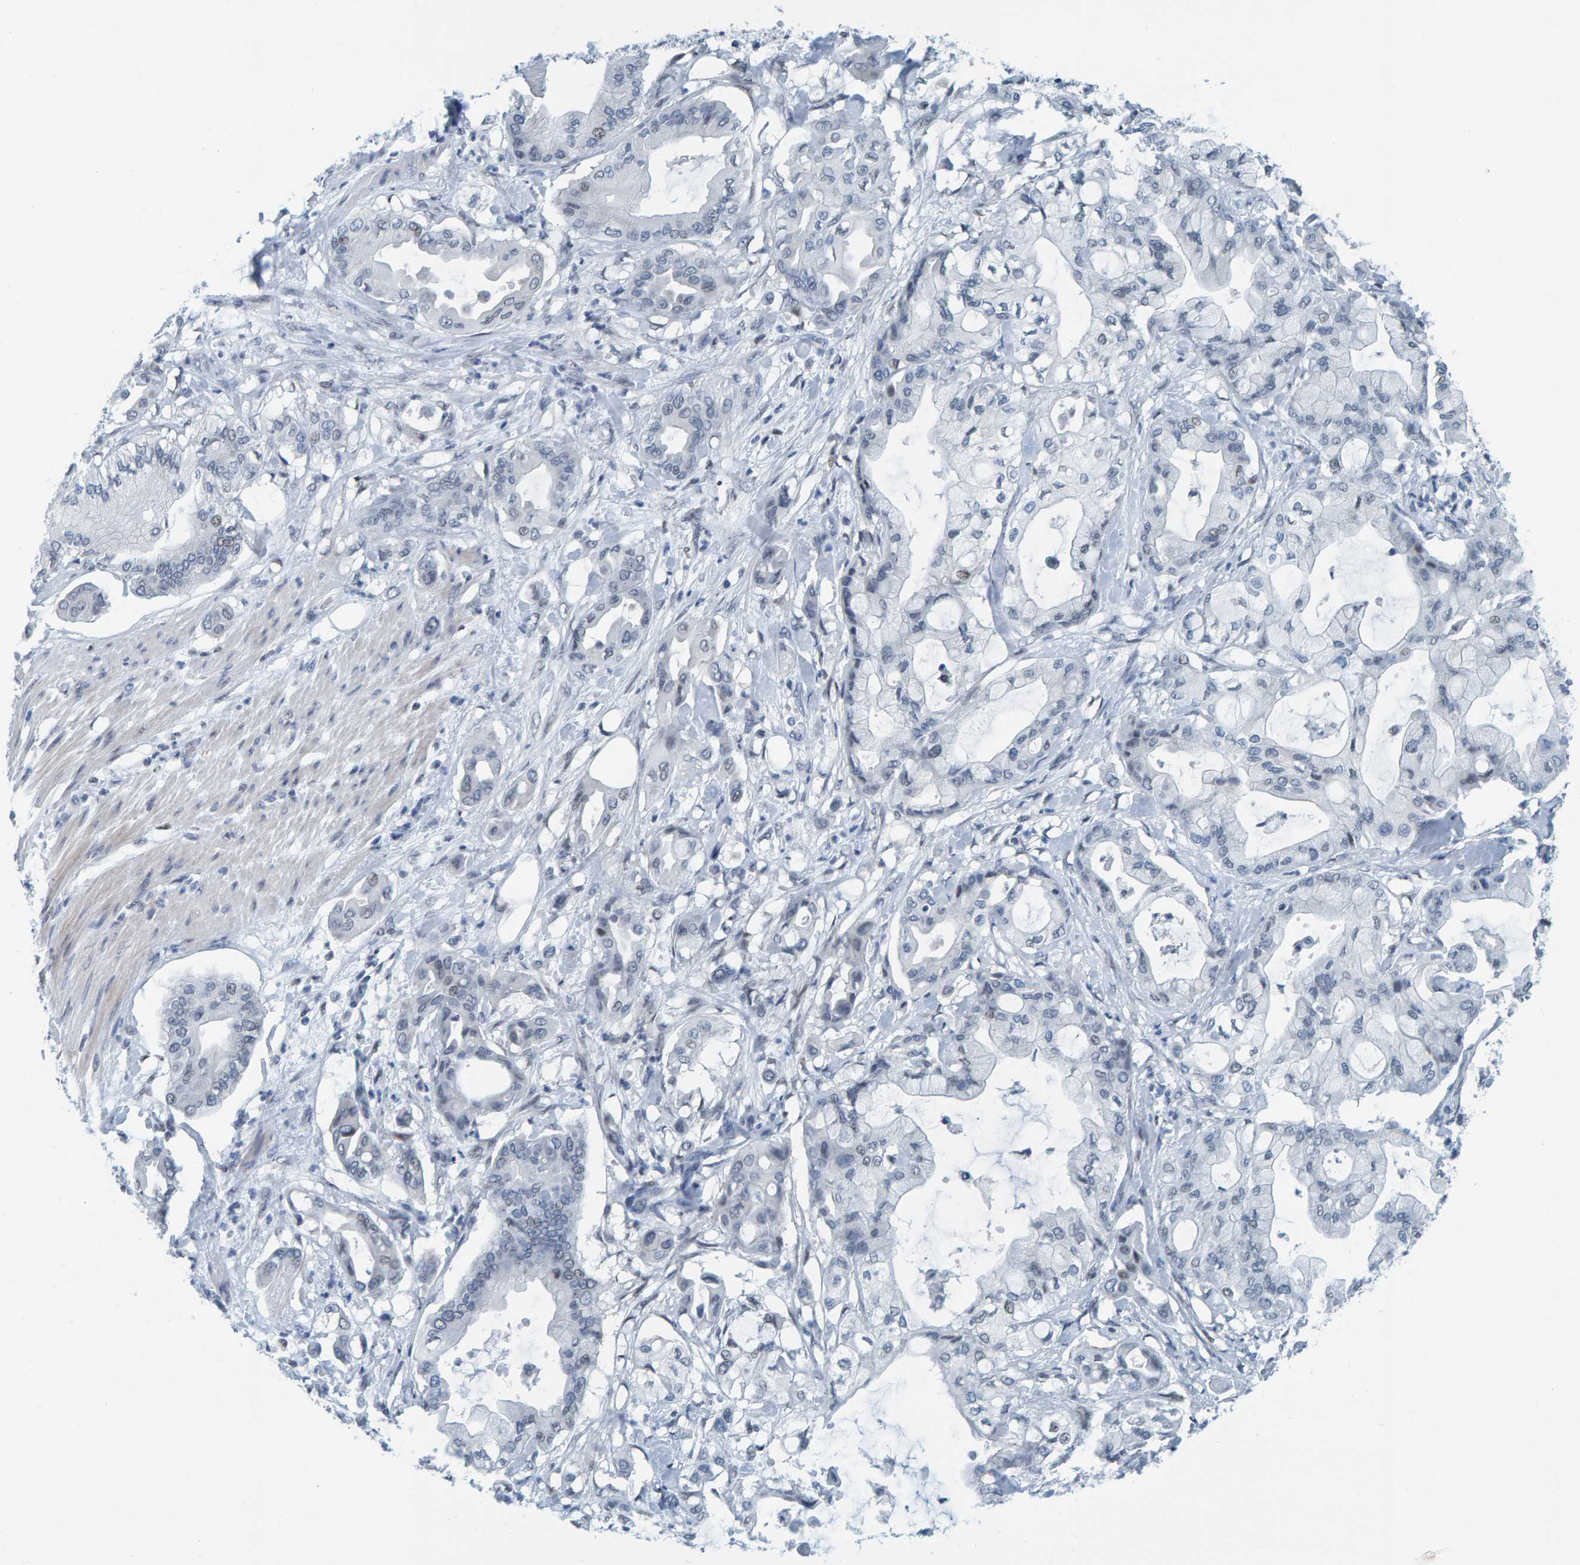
{"staining": {"intensity": "negative", "quantity": "none", "location": "none"}, "tissue": "pancreatic cancer", "cell_type": "Tumor cells", "image_type": "cancer", "snomed": [{"axis": "morphology", "description": "Adenocarcinoma, NOS"}, {"axis": "morphology", "description": "Adenocarcinoma, metastatic, NOS"}, {"axis": "topography", "description": "Lymph node"}, {"axis": "topography", "description": "Pancreas"}, {"axis": "topography", "description": "Duodenum"}], "caption": "A high-resolution photomicrograph shows IHC staining of adenocarcinoma (pancreatic), which exhibits no significant positivity in tumor cells. (Brightfield microscopy of DAB (3,3'-diaminobenzidine) immunohistochemistry at high magnification).", "gene": "CNP", "patient": {"sex": "female", "age": 64}}